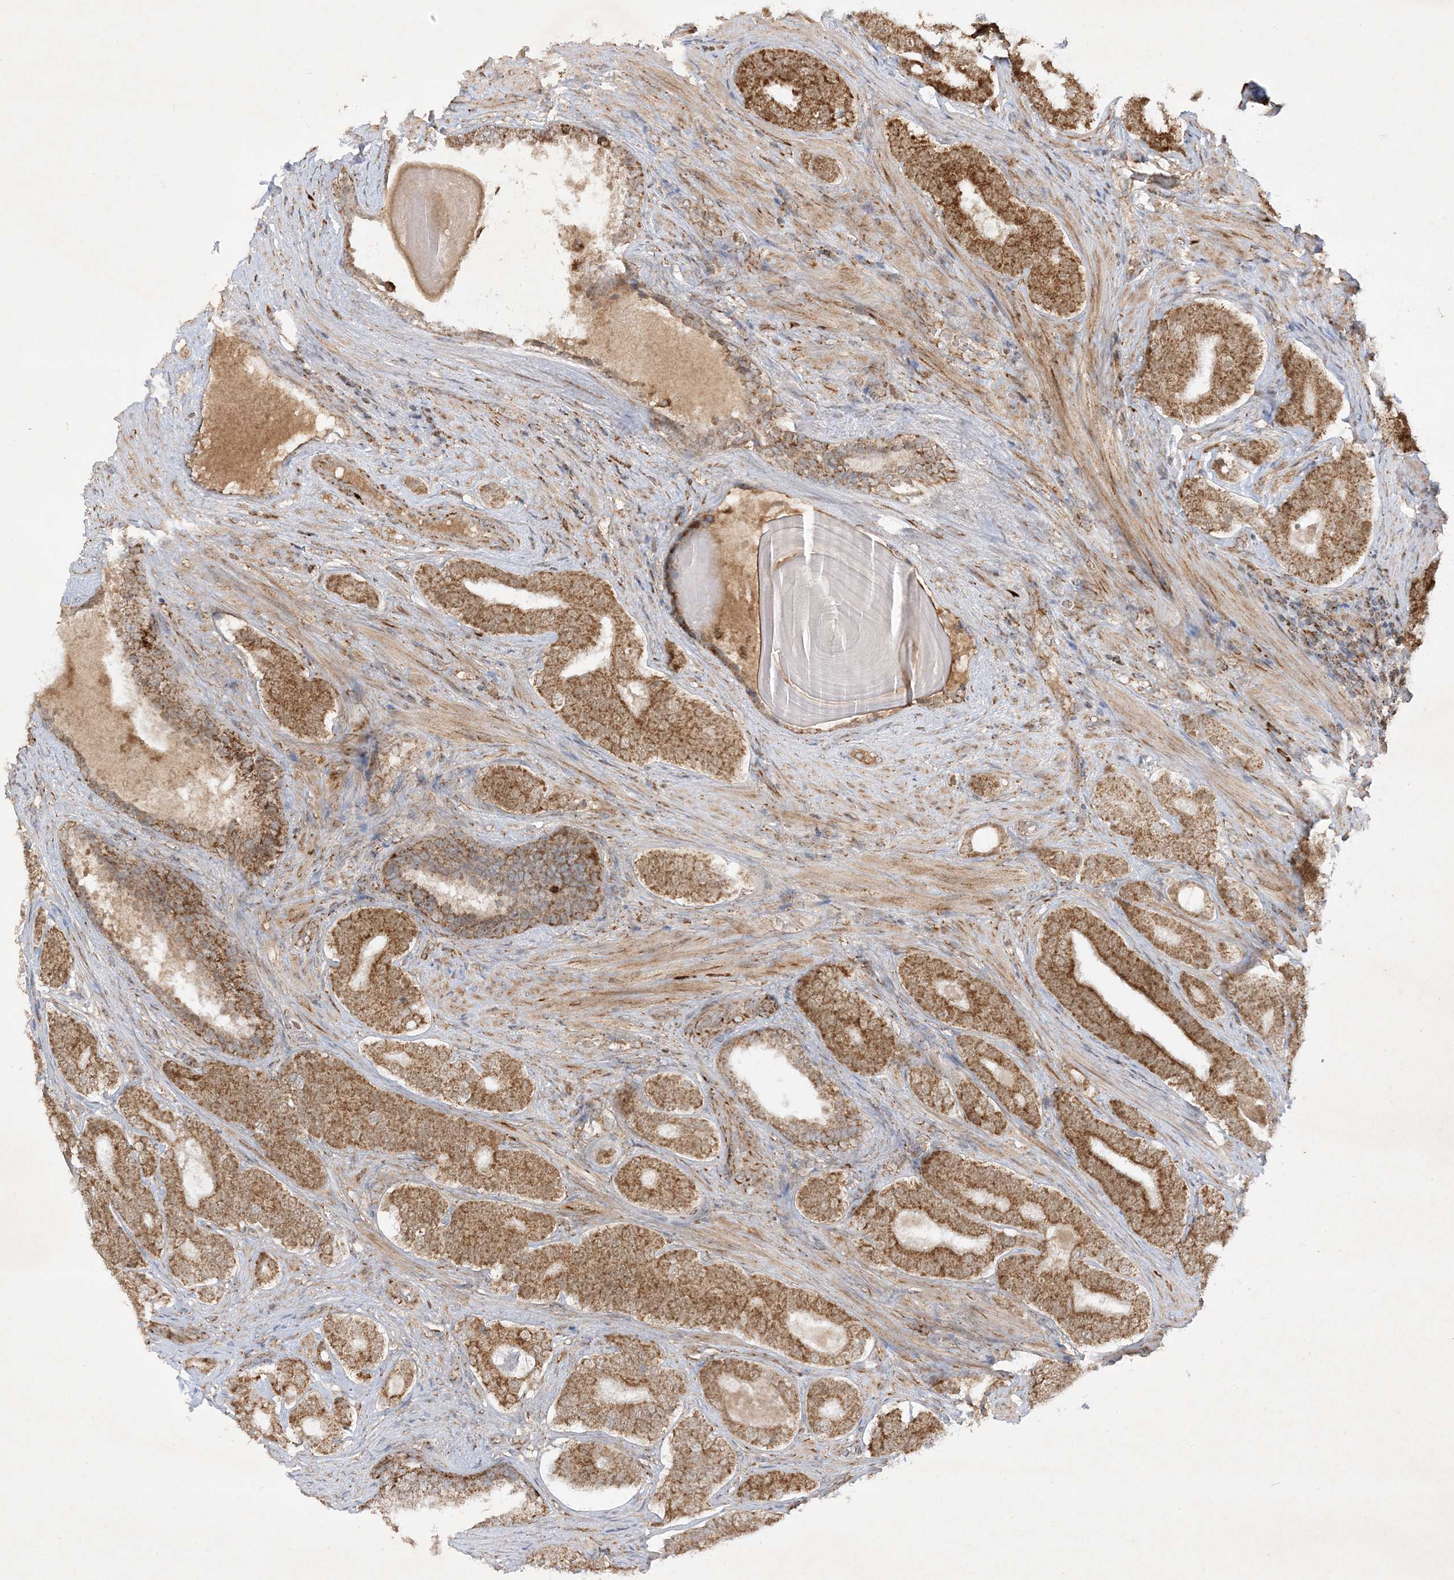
{"staining": {"intensity": "strong", "quantity": ">75%", "location": "cytoplasmic/membranous"}, "tissue": "prostate cancer", "cell_type": "Tumor cells", "image_type": "cancer", "snomed": [{"axis": "morphology", "description": "Adenocarcinoma, High grade"}, {"axis": "topography", "description": "Prostate"}], "caption": "Protein analysis of prostate cancer tissue demonstrates strong cytoplasmic/membranous positivity in approximately >75% of tumor cells.", "gene": "NDUFAF3", "patient": {"sex": "male", "age": 60}}